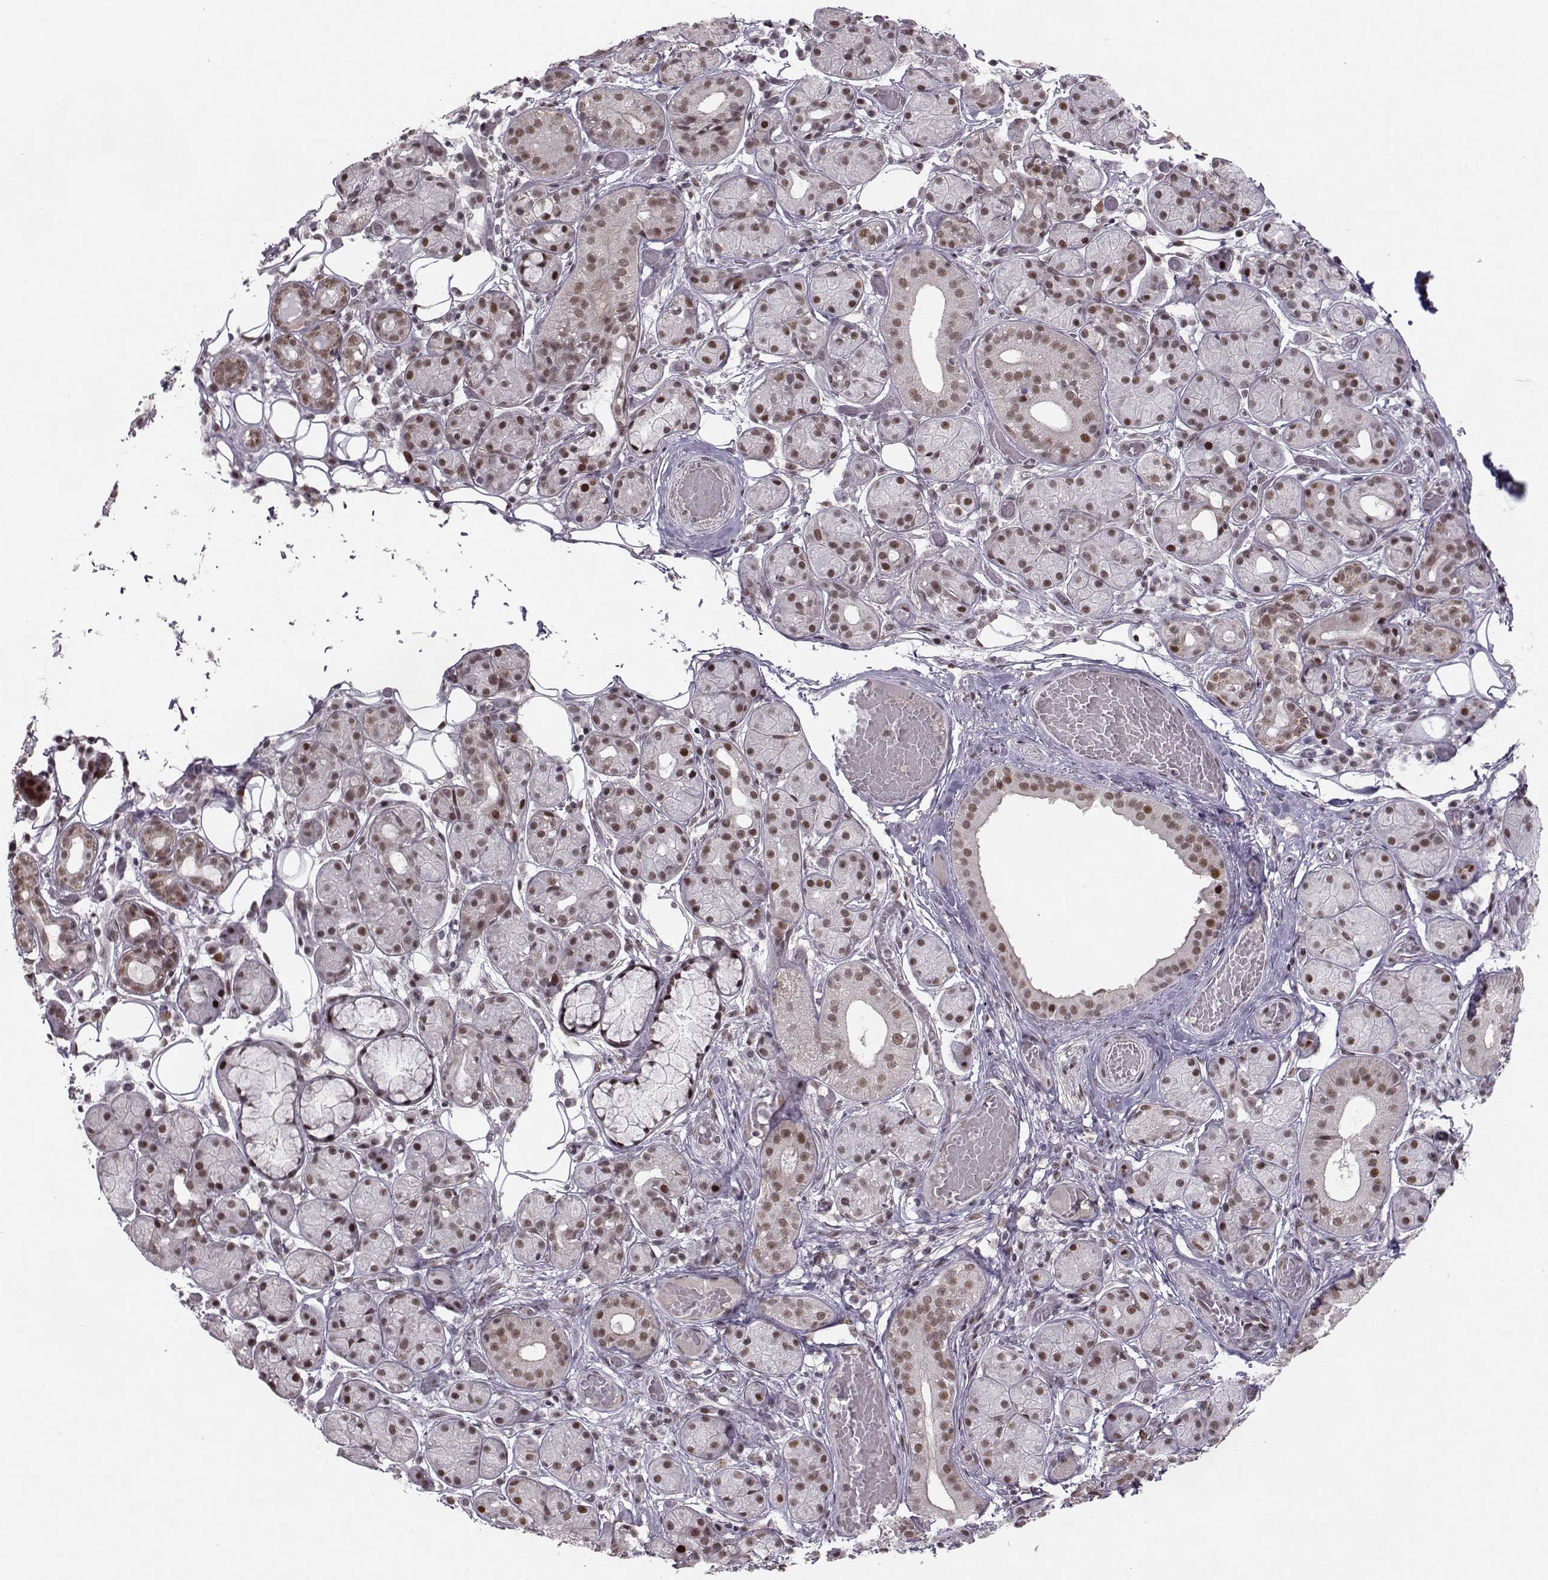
{"staining": {"intensity": "moderate", "quantity": ">75%", "location": "nuclear"}, "tissue": "salivary gland", "cell_type": "Glandular cells", "image_type": "normal", "snomed": [{"axis": "morphology", "description": "Normal tissue, NOS"}, {"axis": "topography", "description": "Salivary gland"}, {"axis": "topography", "description": "Peripheral nerve tissue"}], "caption": "About >75% of glandular cells in normal human salivary gland exhibit moderate nuclear protein expression as visualized by brown immunohistochemical staining.", "gene": "SNAPC2", "patient": {"sex": "male", "age": 71}}